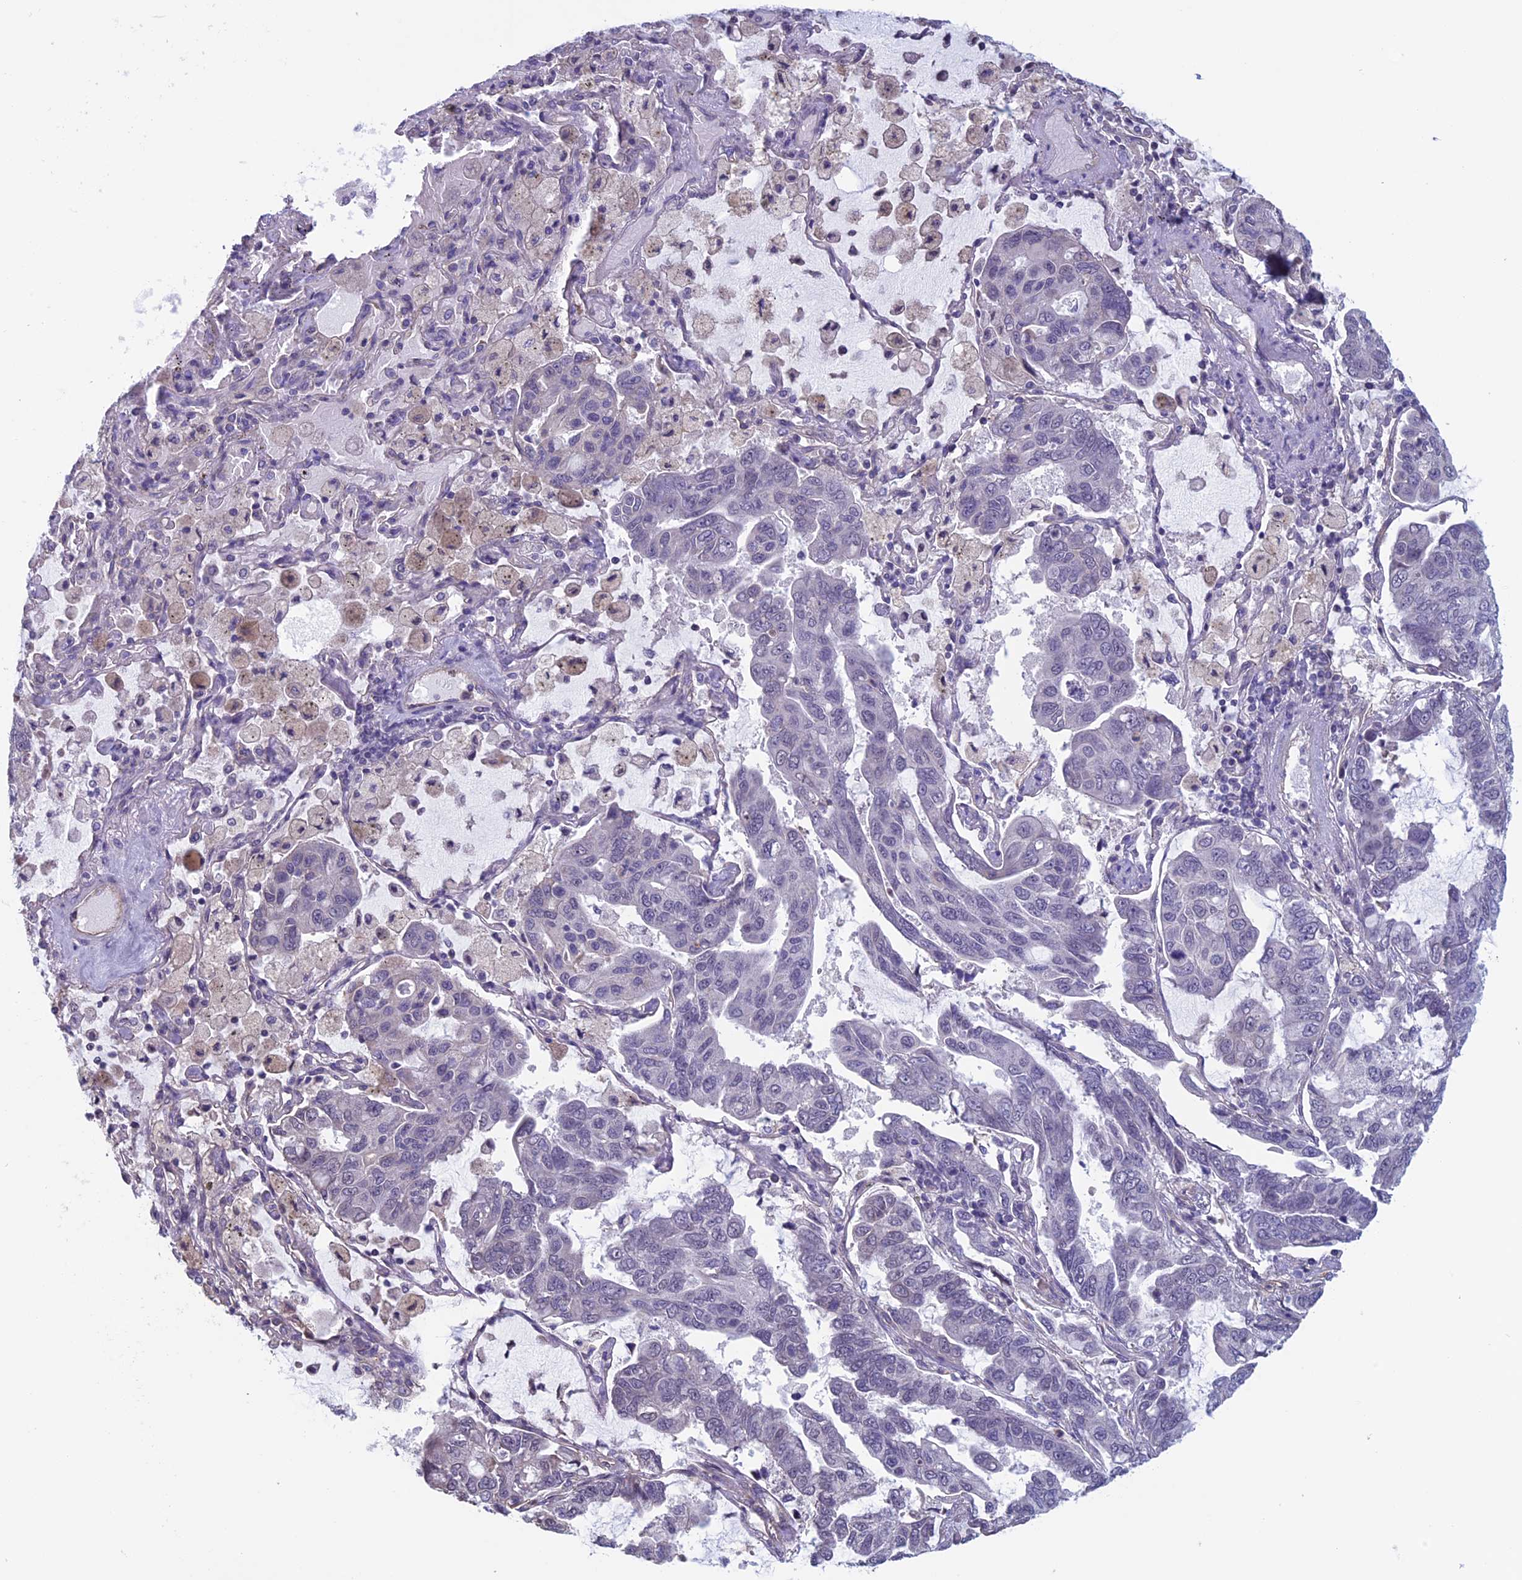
{"staining": {"intensity": "negative", "quantity": "none", "location": "none"}, "tissue": "lung cancer", "cell_type": "Tumor cells", "image_type": "cancer", "snomed": [{"axis": "morphology", "description": "Adenocarcinoma, NOS"}, {"axis": "topography", "description": "Lung"}], "caption": "Tumor cells show no significant positivity in lung cancer.", "gene": "SLC1A6", "patient": {"sex": "male", "age": 64}}